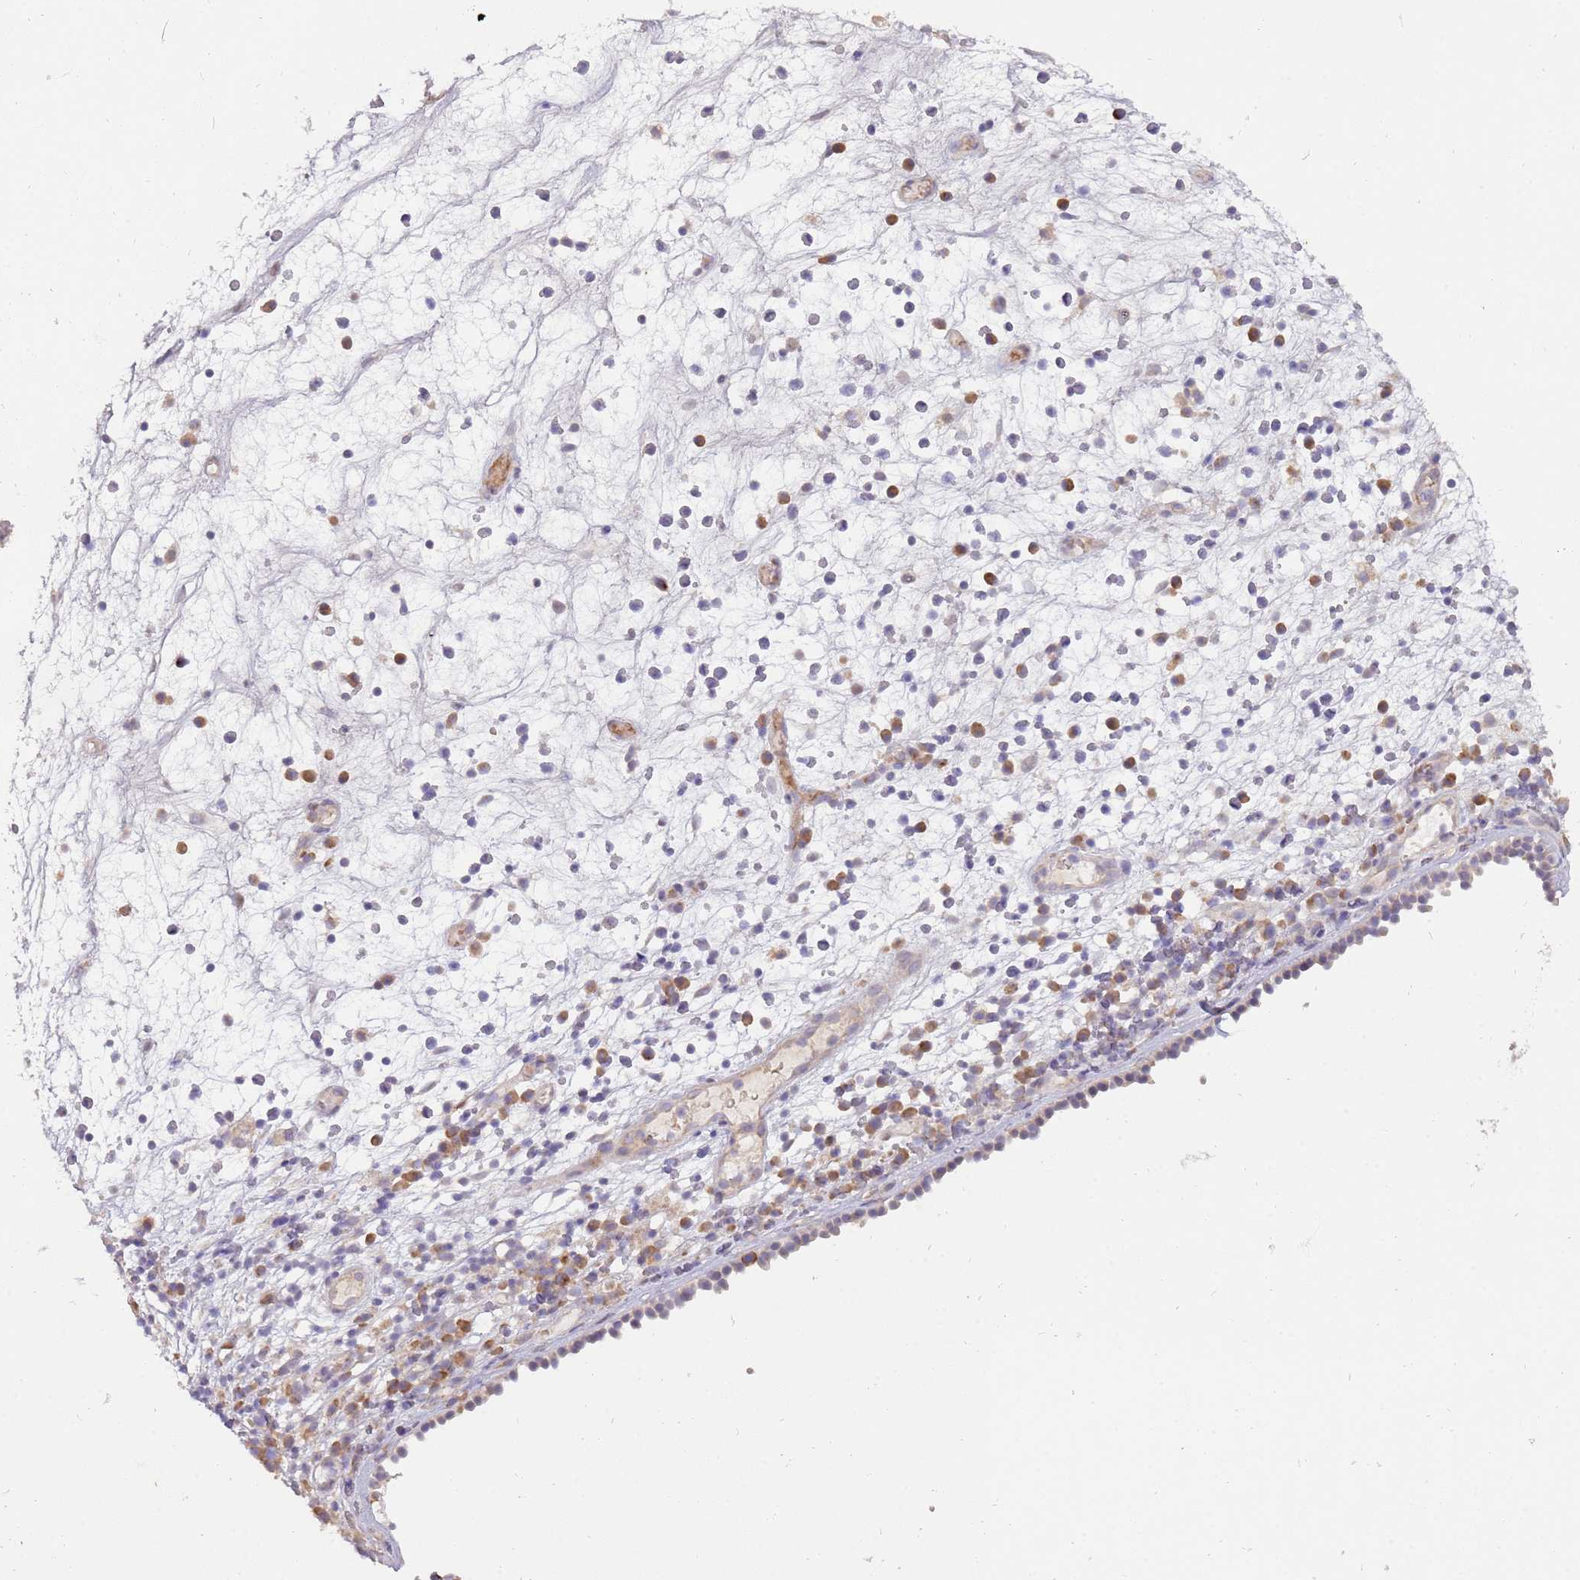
{"staining": {"intensity": "weak", "quantity": "<25%", "location": "cytoplasmic/membranous"}, "tissue": "nasopharynx", "cell_type": "Respiratory epithelial cells", "image_type": "normal", "snomed": [{"axis": "morphology", "description": "Normal tissue, NOS"}, {"axis": "morphology", "description": "Inflammation, NOS"}, {"axis": "morphology", "description": "Malignant melanoma, Metastatic site"}, {"axis": "topography", "description": "Nasopharynx"}], "caption": "Image shows no significant protein staining in respiratory epithelial cells of benign nasopharynx. (Brightfield microscopy of DAB immunohistochemistry (IHC) at high magnification).", "gene": "NMUR2", "patient": {"sex": "male", "age": 70}}